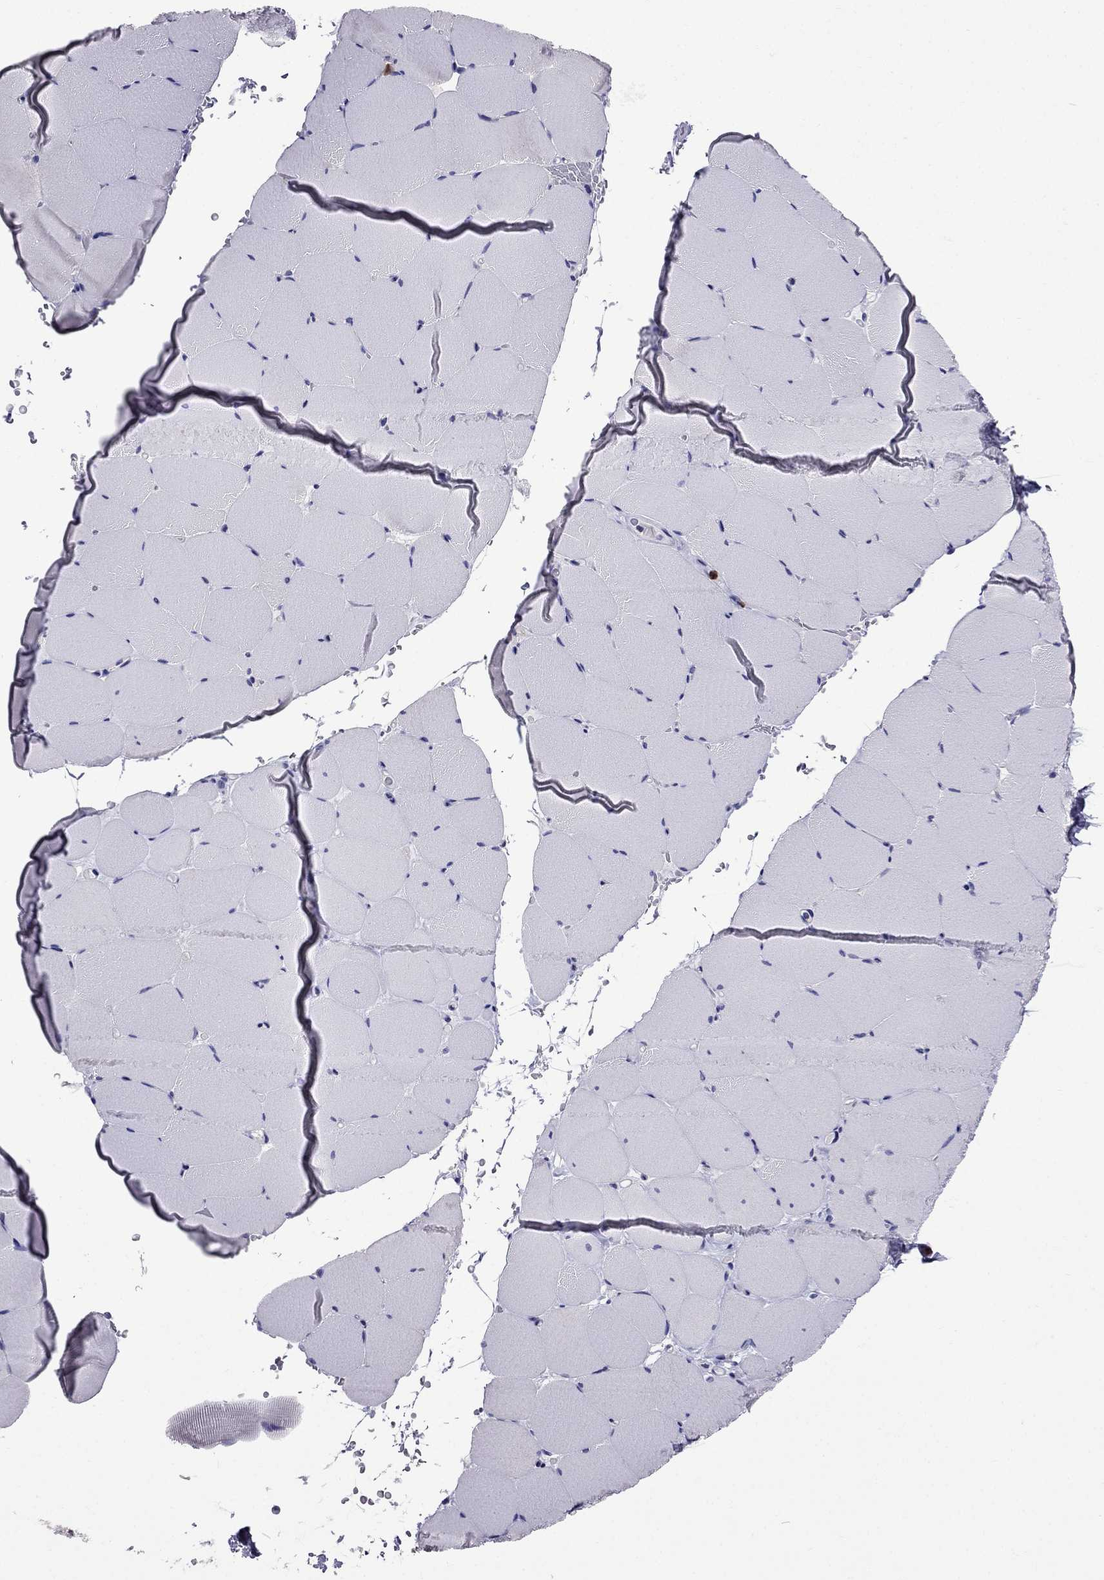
{"staining": {"intensity": "negative", "quantity": "none", "location": "none"}, "tissue": "skeletal muscle", "cell_type": "Myocytes", "image_type": "normal", "snomed": [{"axis": "morphology", "description": "Normal tissue, NOS"}, {"axis": "topography", "description": "Skeletal muscle"}], "caption": "Image shows no protein positivity in myocytes of unremarkable skeletal muscle.", "gene": "OLFM4", "patient": {"sex": "female", "age": 37}}